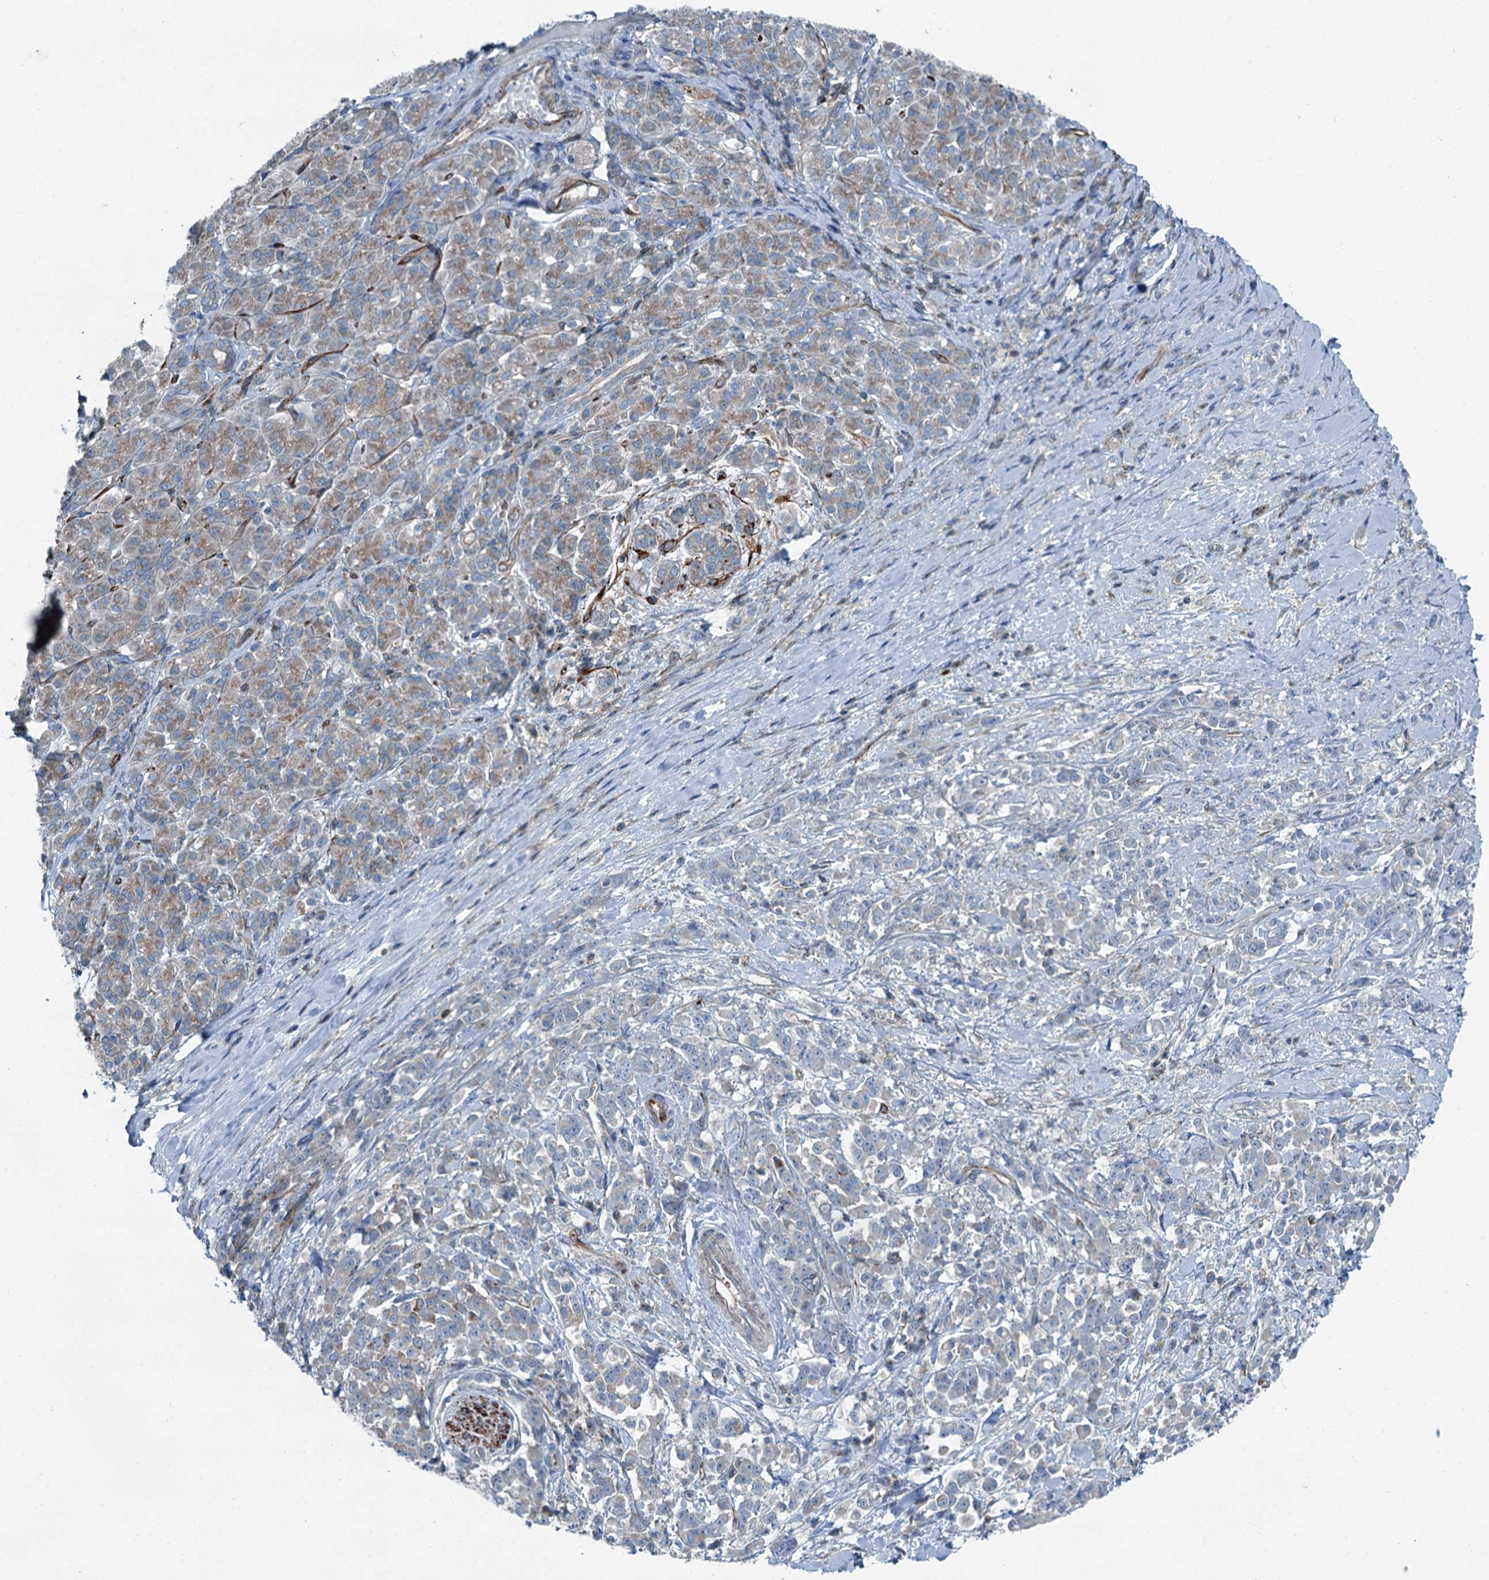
{"staining": {"intensity": "weak", "quantity": "25%-75%", "location": "cytoplasmic/membranous"}, "tissue": "pancreatic cancer", "cell_type": "Tumor cells", "image_type": "cancer", "snomed": [{"axis": "morphology", "description": "Normal tissue, NOS"}, {"axis": "morphology", "description": "Adenocarcinoma, NOS"}, {"axis": "topography", "description": "Pancreas"}], "caption": "A high-resolution image shows IHC staining of adenocarcinoma (pancreatic), which exhibits weak cytoplasmic/membranous positivity in approximately 25%-75% of tumor cells. (IHC, brightfield microscopy, high magnification).", "gene": "AXL", "patient": {"sex": "female", "age": 64}}